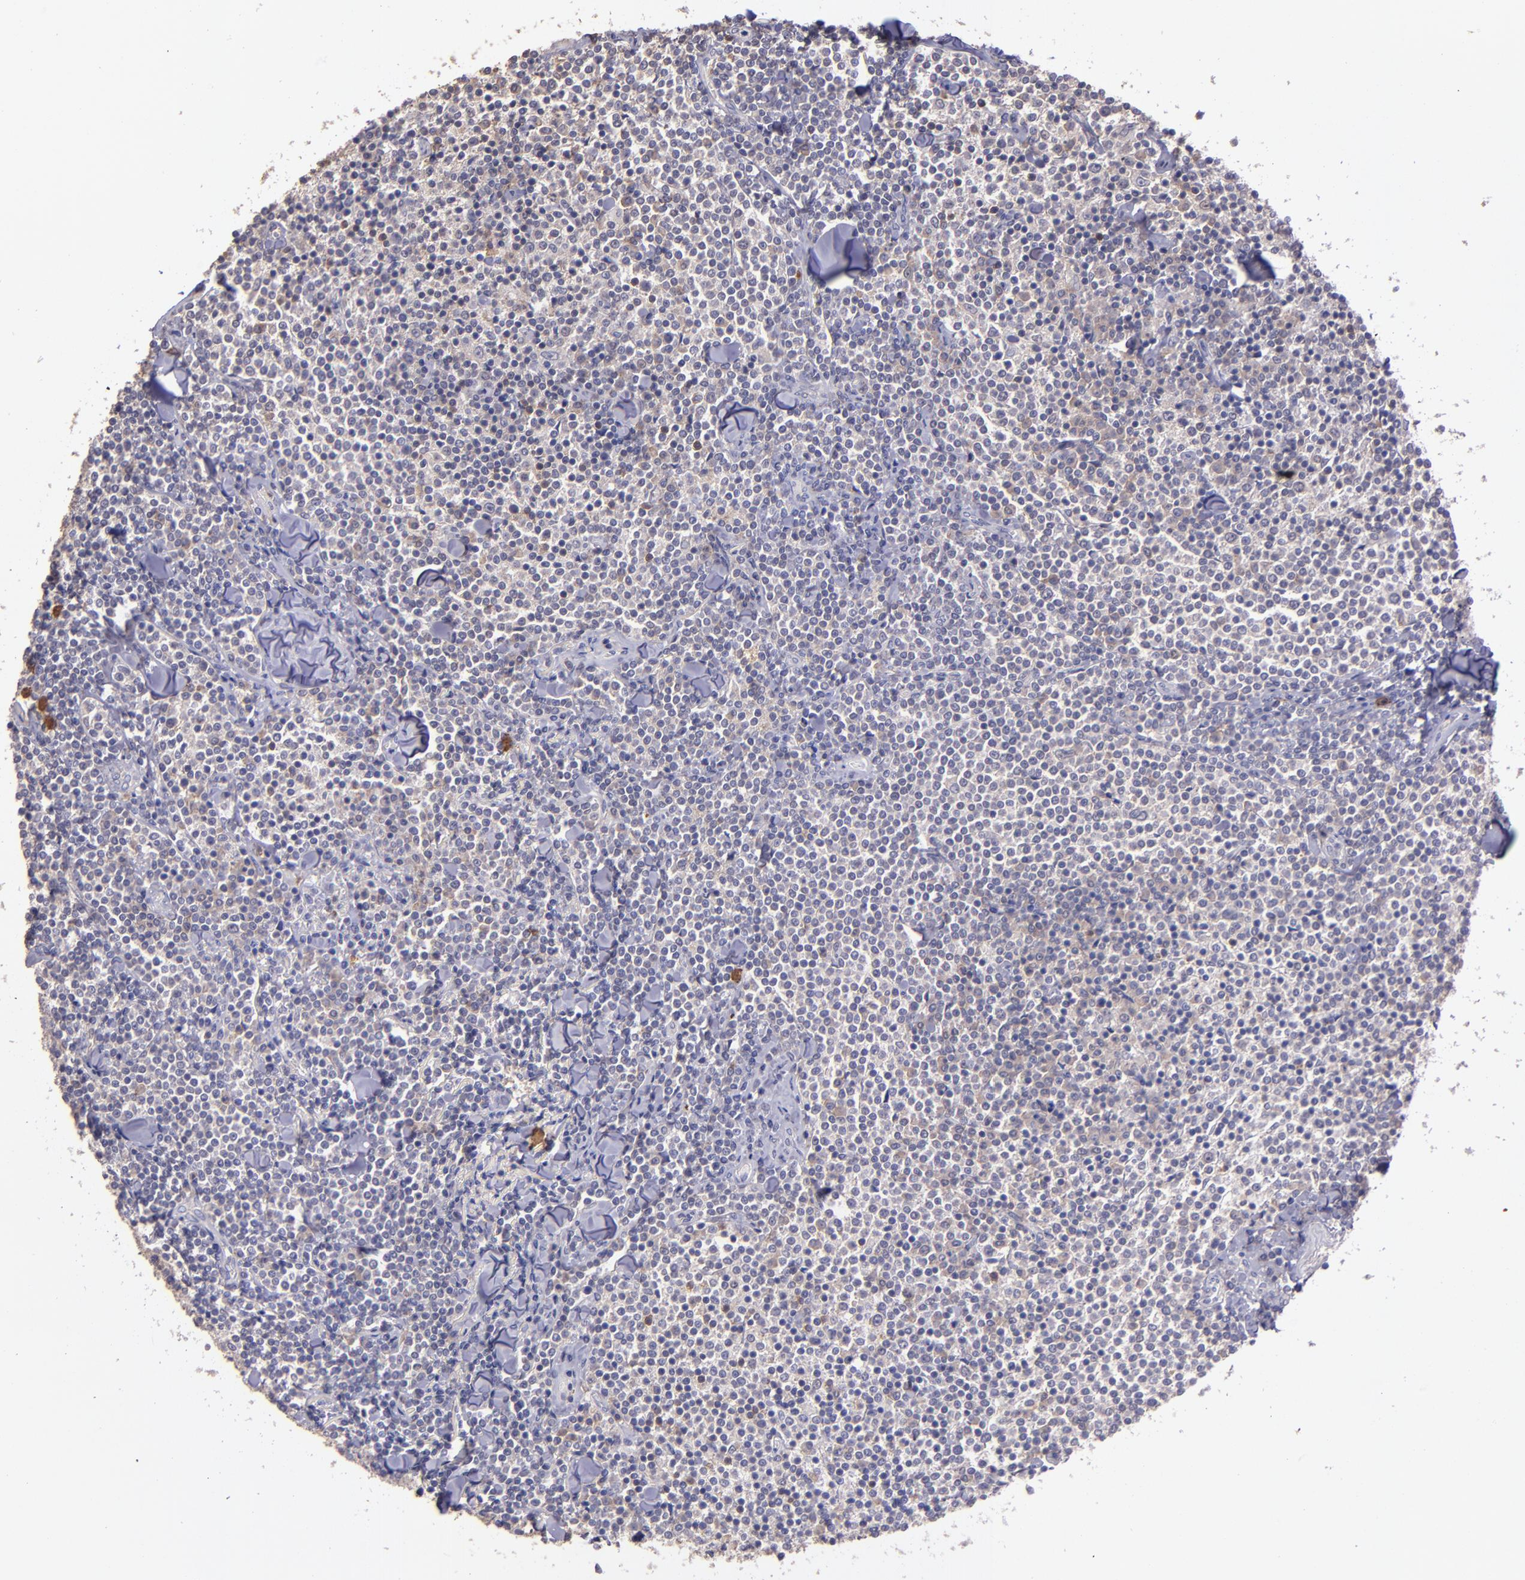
{"staining": {"intensity": "negative", "quantity": "none", "location": "none"}, "tissue": "lymphoma", "cell_type": "Tumor cells", "image_type": "cancer", "snomed": [{"axis": "morphology", "description": "Malignant lymphoma, non-Hodgkin's type, Low grade"}, {"axis": "topography", "description": "Soft tissue"}], "caption": "Immunohistochemical staining of lymphoma displays no significant positivity in tumor cells. (DAB immunohistochemistry (IHC) visualized using brightfield microscopy, high magnification).", "gene": "PAPPA", "patient": {"sex": "male", "age": 92}}